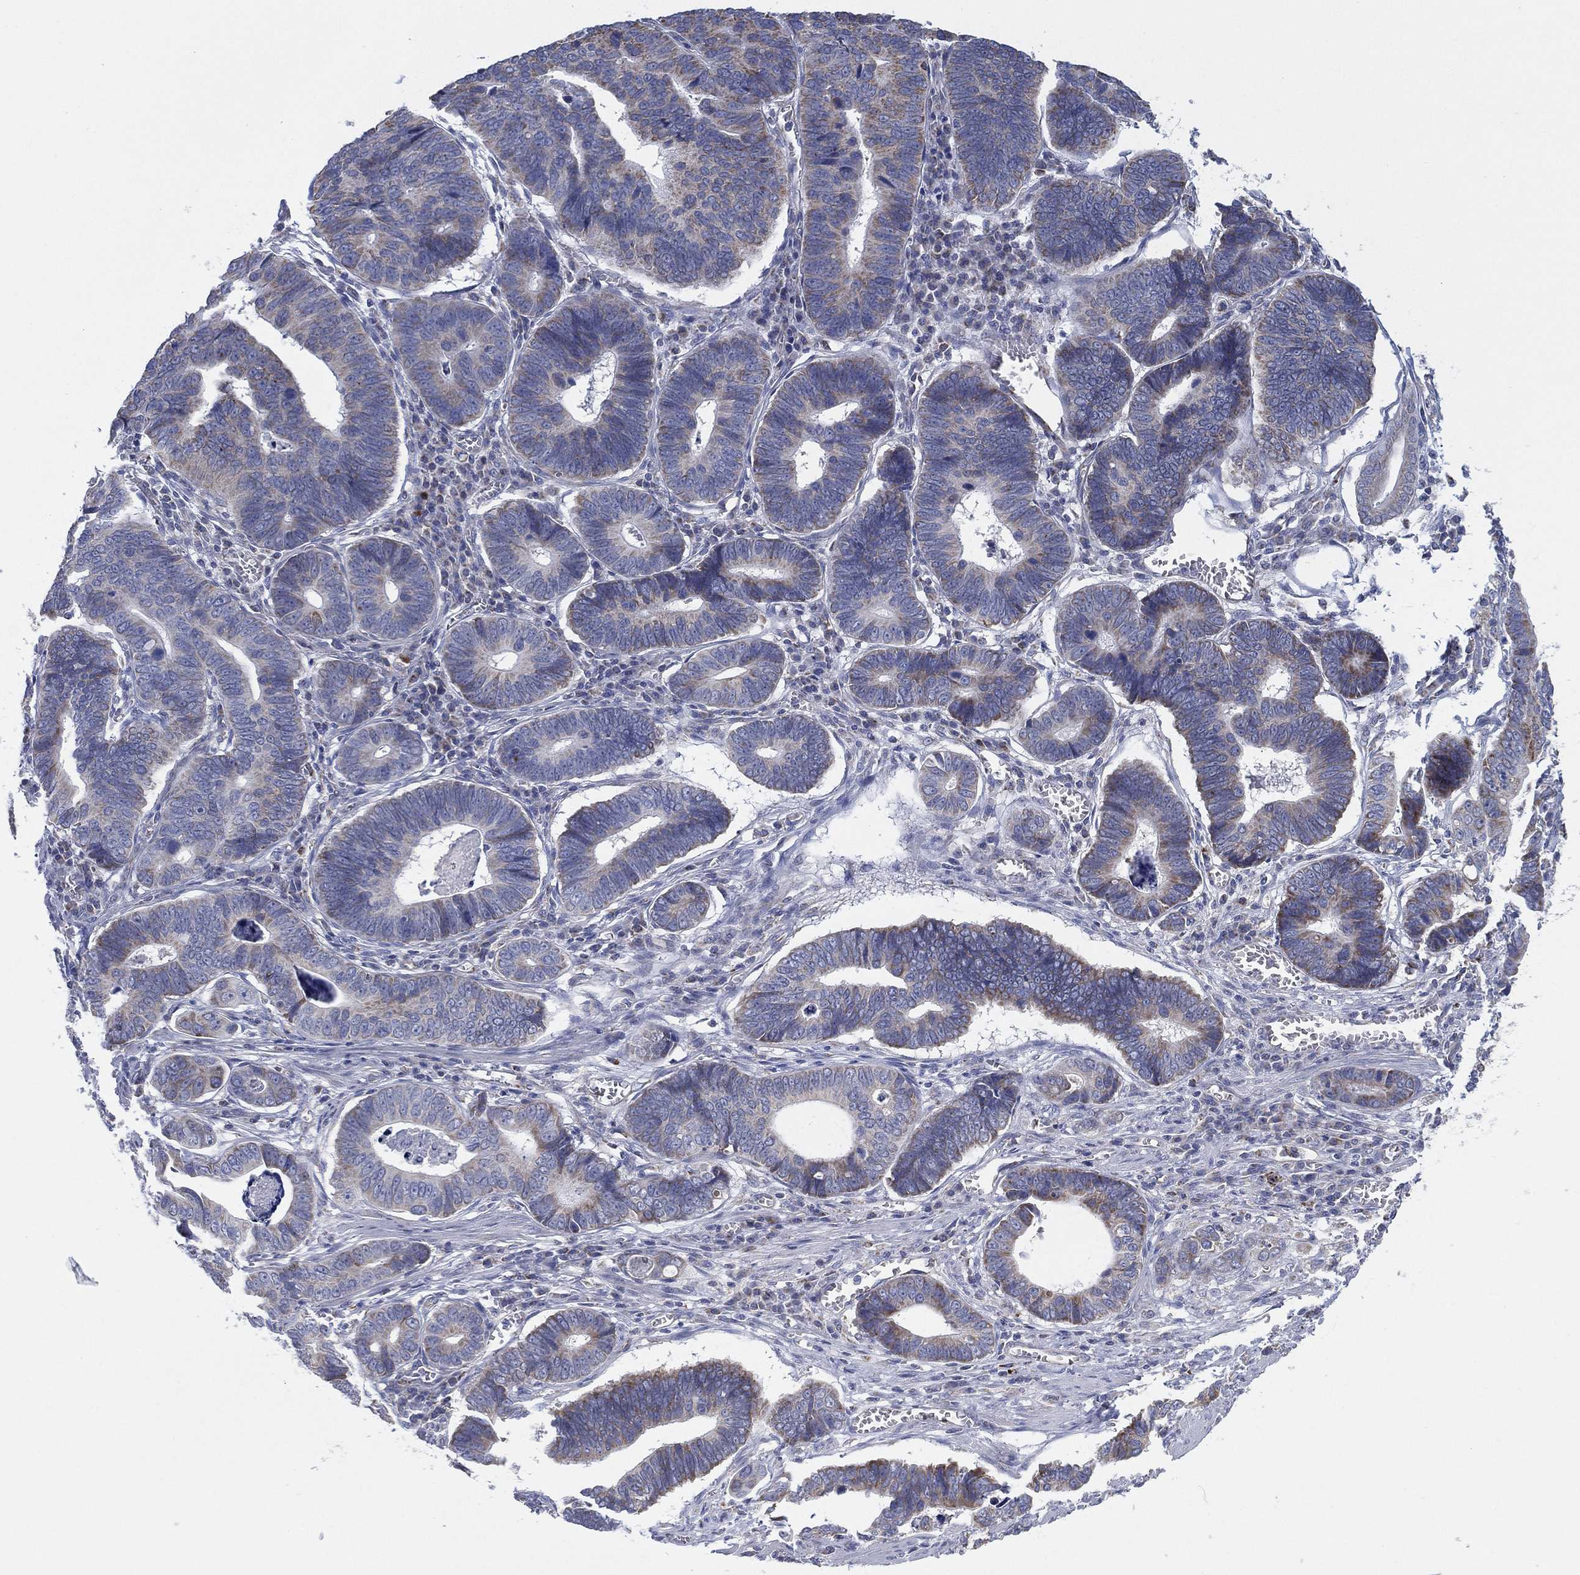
{"staining": {"intensity": "weak", "quantity": "<25%", "location": "cytoplasmic/membranous"}, "tissue": "stomach cancer", "cell_type": "Tumor cells", "image_type": "cancer", "snomed": [{"axis": "morphology", "description": "Adenocarcinoma, NOS"}, {"axis": "topography", "description": "Stomach"}], "caption": "DAB (3,3'-diaminobenzidine) immunohistochemical staining of human adenocarcinoma (stomach) demonstrates no significant expression in tumor cells.", "gene": "INA", "patient": {"sex": "male", "age": 84}}